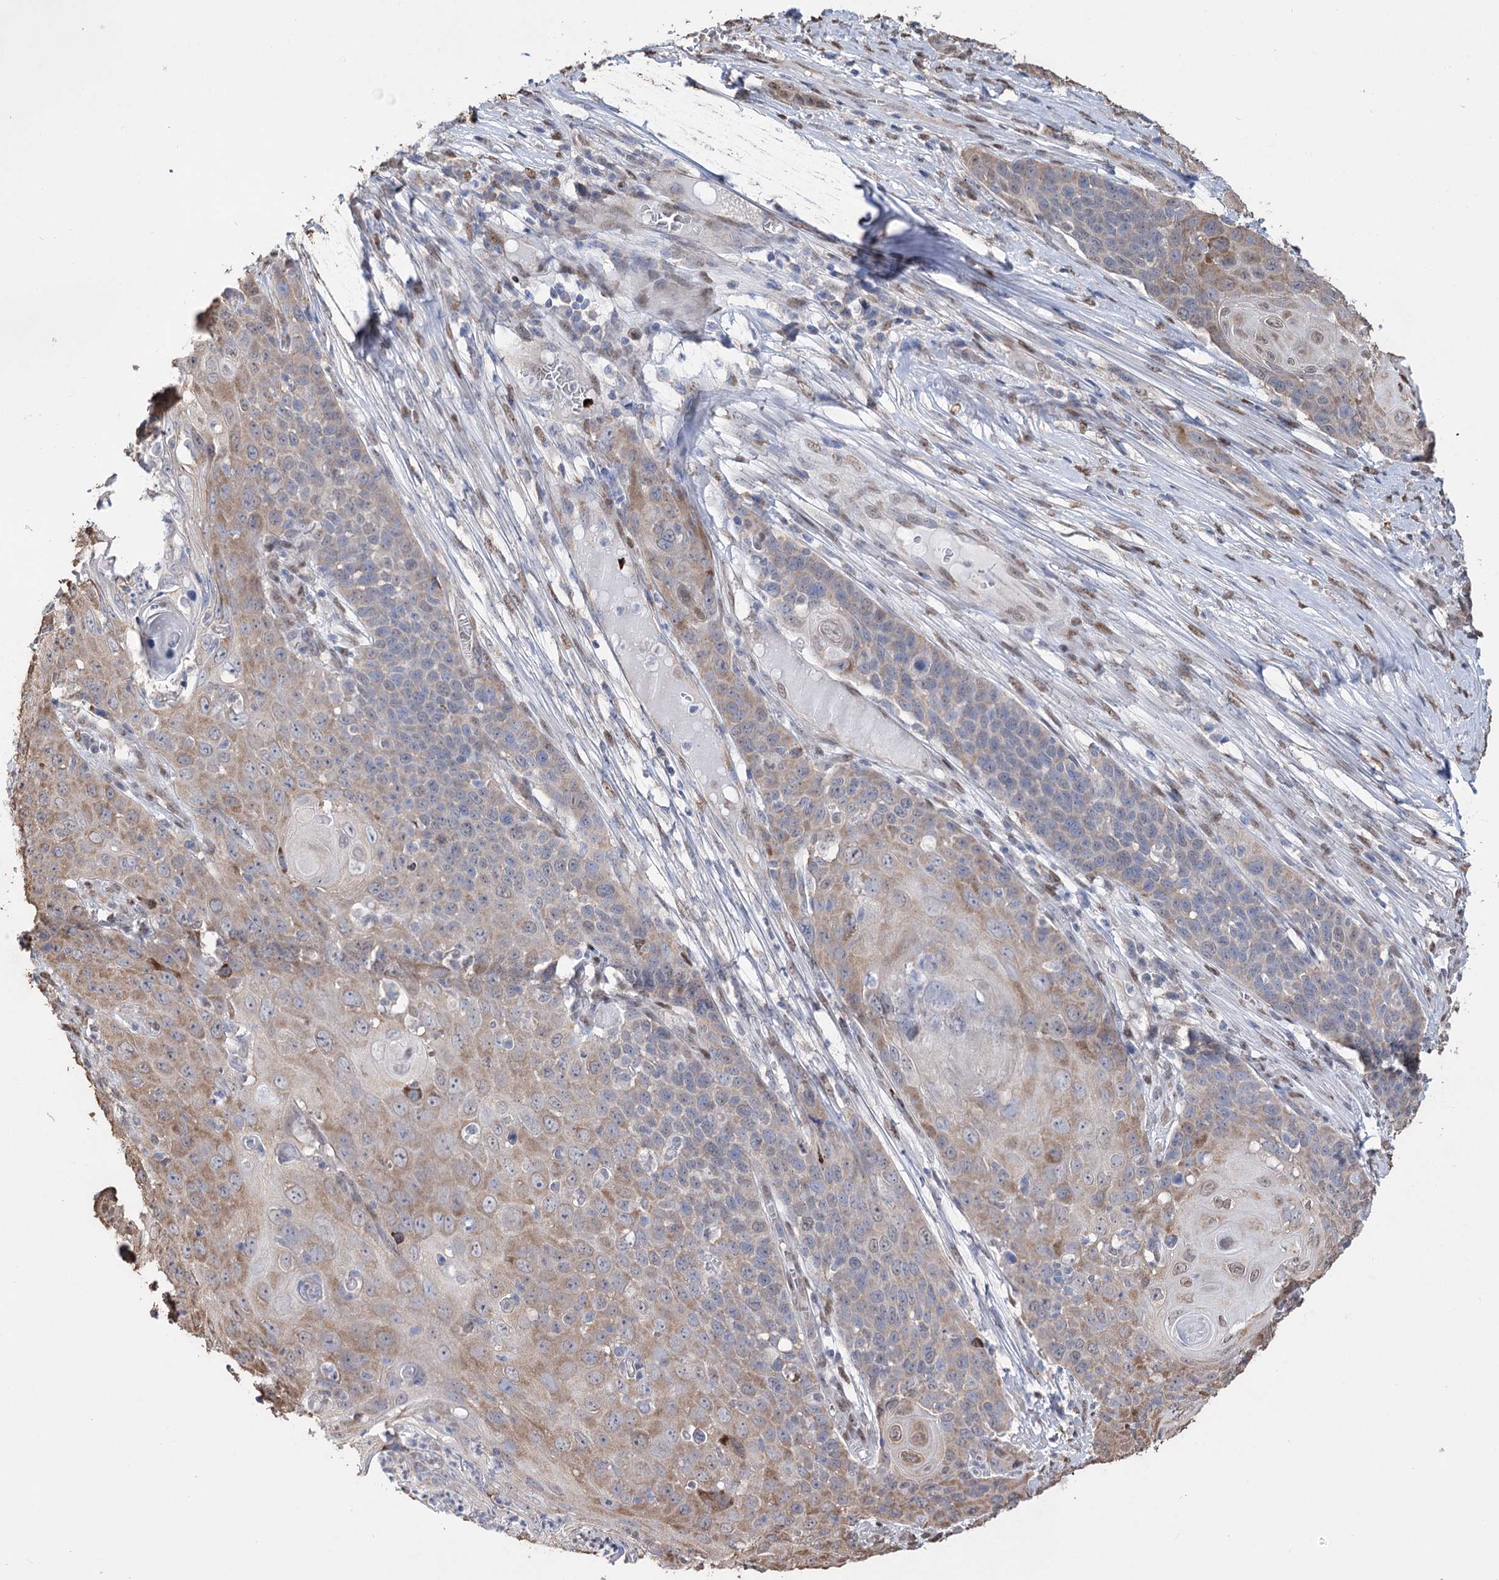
{"staining": {"intensity": "moderate", "quantity": "25%-75%", "location": "nuclear"}, "tissue": "skin cancer", "cell_type": "Tumor cells", "image_type": "cancer", "snomed": [{"axis": "morphology", "description": "Squamous cell carcinoma, NOS"}, {"axis": "topography", "description": "Skin"}], "caption": "An image of human skin cancer stained for a protein exhibits moderate nuclear brown staining in tumor cells.", "gene": "NFU1", "patient": {"sex": "male", "age": 55}}